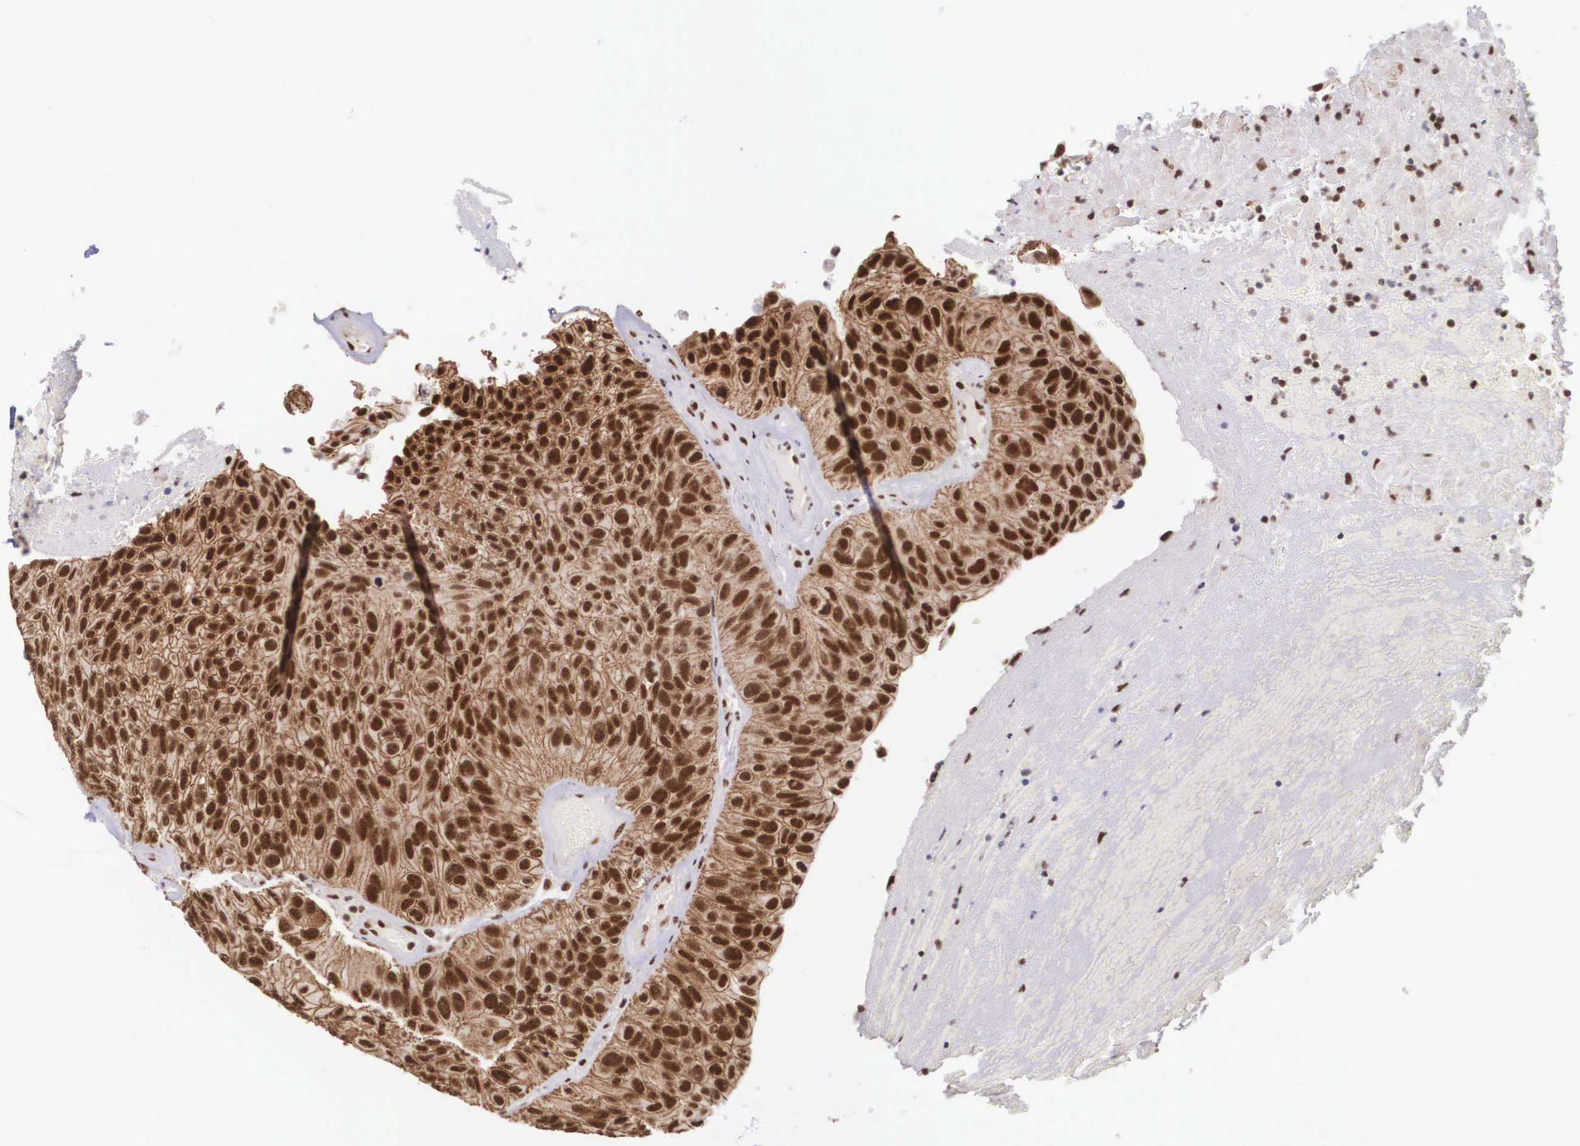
{"staining": {"intensity": "strong", "quantity": ">75%", "location": "cytoplasmic/membranous,nuclear"}, "tissue": "urothelial cancer", "cell_type": "Tumor cells", "image_type": "cancer", "snomed": [{"axis": "morphology", "description": "Urothelial carcinoma, High grade"}, {"axis": "topography", "description": "Urinary bladder"}], "caption": "High-grade urothelial carcinoma stained for a protein exhibits strong cytoplasmic/membranous and nuclear positivity in tumor cells.", "gene": "POLR2F", "patient": {"sex": "male", "age": 66}}